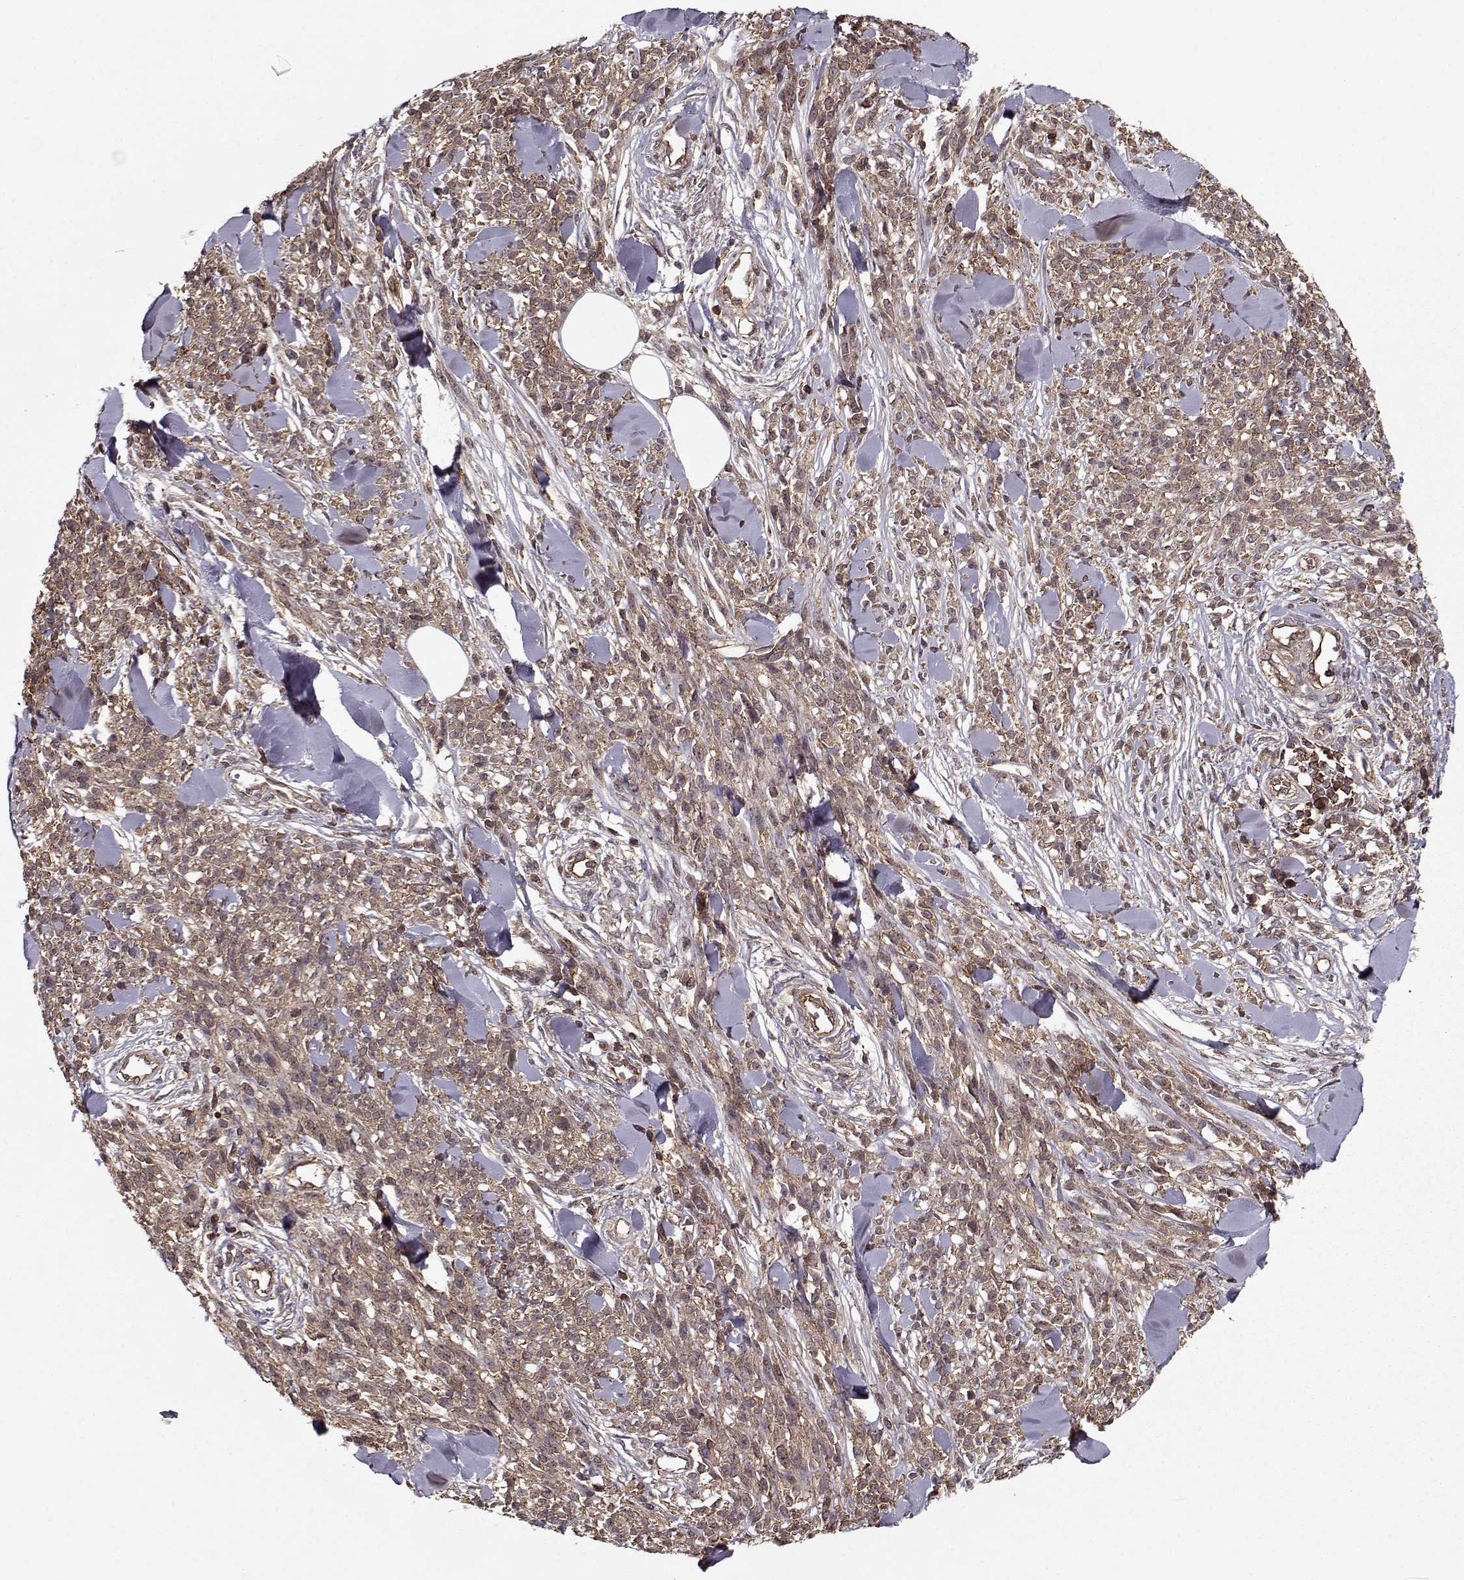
{"staining": {"intensity": "moderate", "quantity": ">75%", "location": "cytoplasmic/membranous"}, "tissue": "melanoma", "cell_type": "Tumor cells", "image_type": "cancer", "snomed": [{"axis": "morphology", "description": "Malignant melanoma, NOS"}, {"axis": "topography", "description": "Skin"}, {"axis": "topography", "description": "Skin of trunk"}], "caption": "IHC photomicrograph of human melanoma stained for a protein (brown), which shows medium levels of moderate cytoplasmic/membranous expression in approximately >75% of tumor cells.", "gene": "PPP1R12A", "patient": {"sex": "male", "age": 74}}